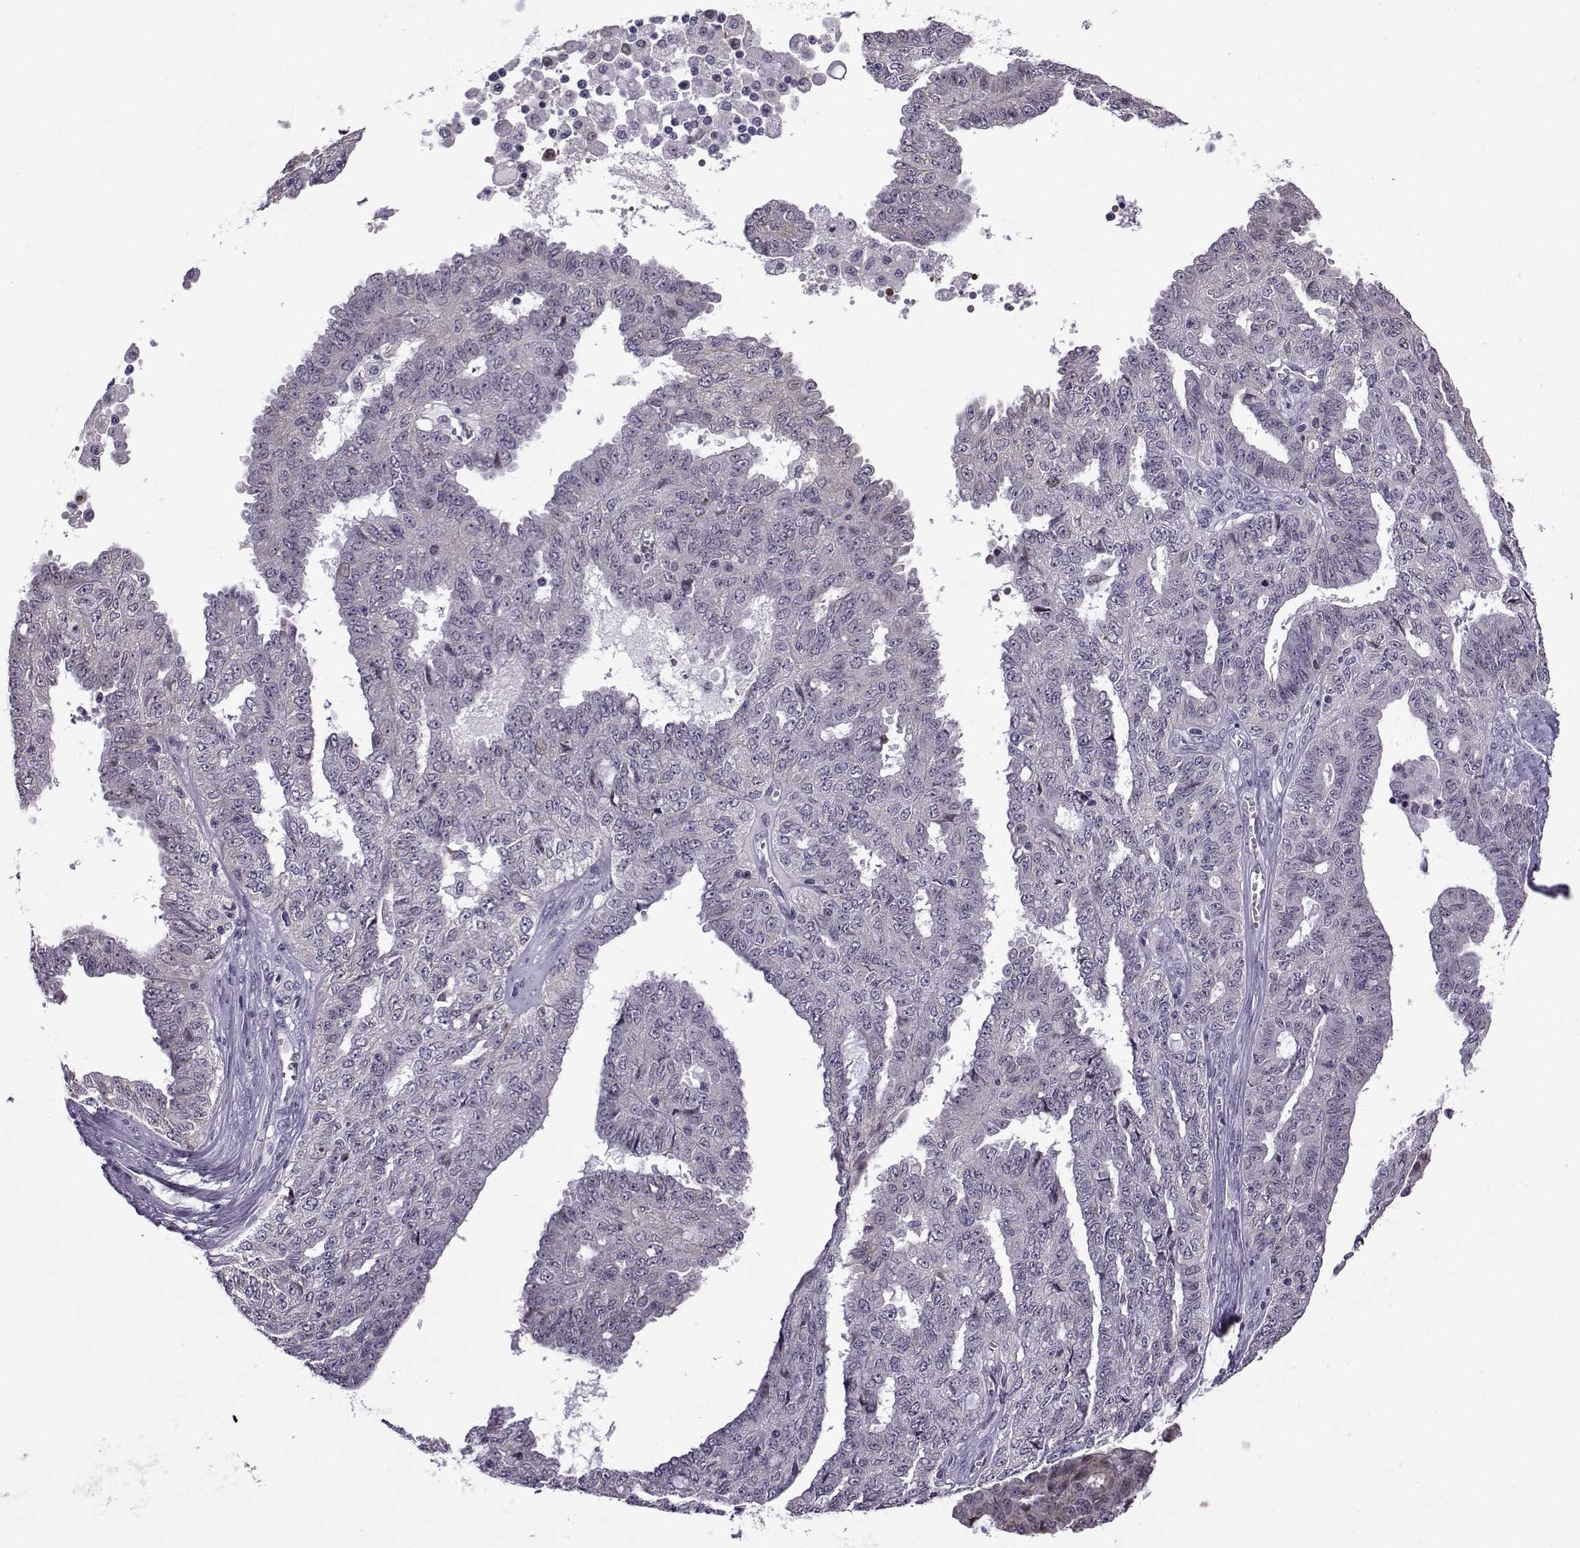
{"staining": {"intensity": "negative", "quantity": "none", "location": "none"}, "tissue": "ovarian cancer", "cell_type": "Tumor cells", "image_type": "cancer", "snomed": [{"axis": "morphology", "description": "Cystadenocarcinoma, serous, NOS"}, {"axis": "topography", "description": "Ovary"}], "caption": "The histopathology image displays no significant positivity in tumor cells of ovarian cancer. (Brightfield microscopy of DAB (3,3'-diaminobenzidine) immunohistochemistry at high magnification).", "gene": "FGF3", "patient": {"sex": "female", "age": 71}}